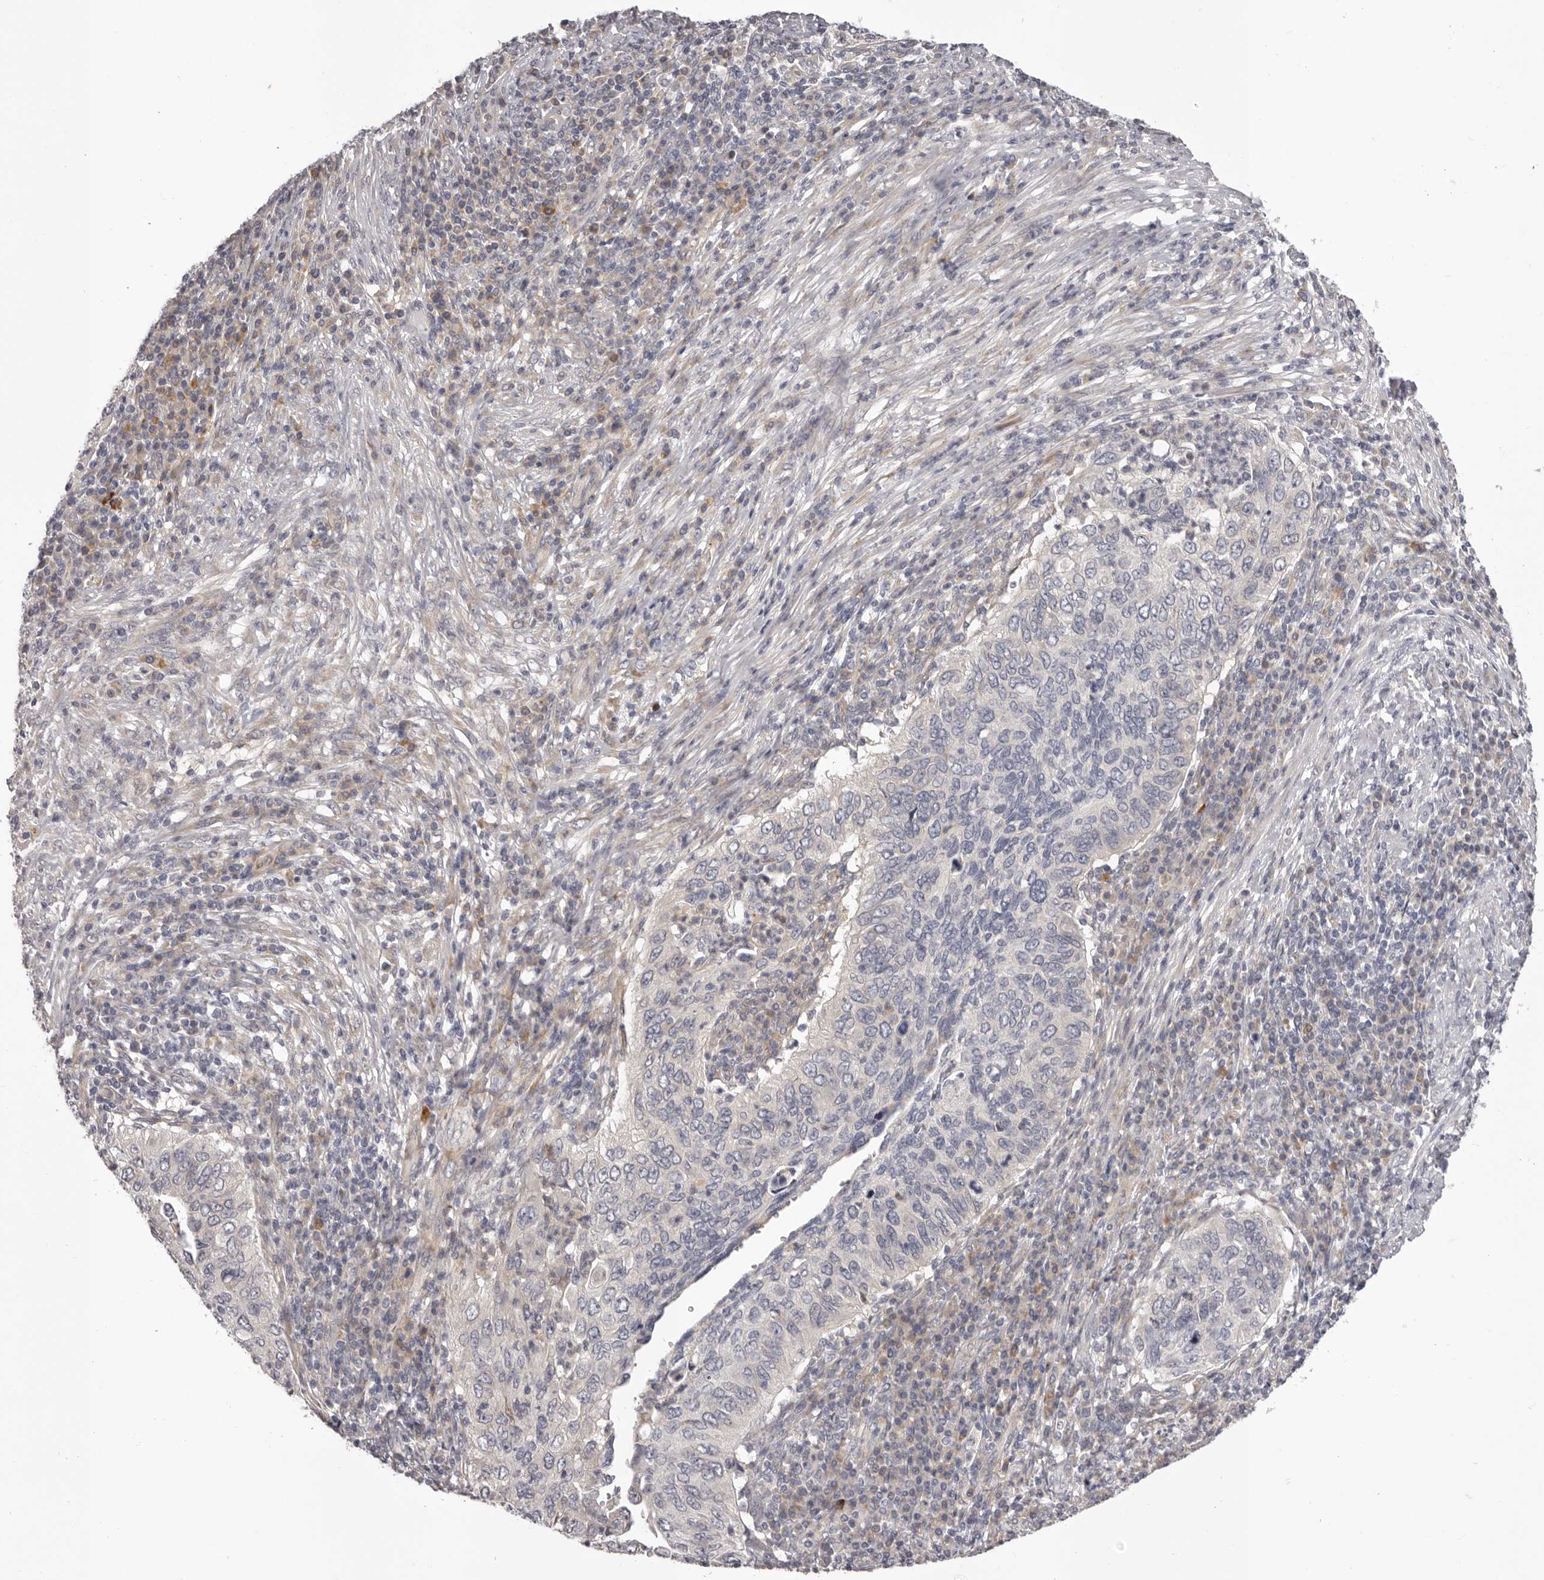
{"staining": {"intensity": "negative", "quantity": "none", "location": "none"}, "tissue": "cervical cancer", "cell_type": "Tumor cells", "image_type": "cancer", "snomed": [{"axis": "morphology", "description": "Squamous cell carcinoma, NOS"}, {"axis": "topography", "description": "Cervix"}], "caption": "Immunohistochemical staining of cervical cancer (squamous cell carcinoma) reveals no significant staining in tumor cells.", "gene": "OTUD3", "patient": {"sex": "female", "age": 38}}